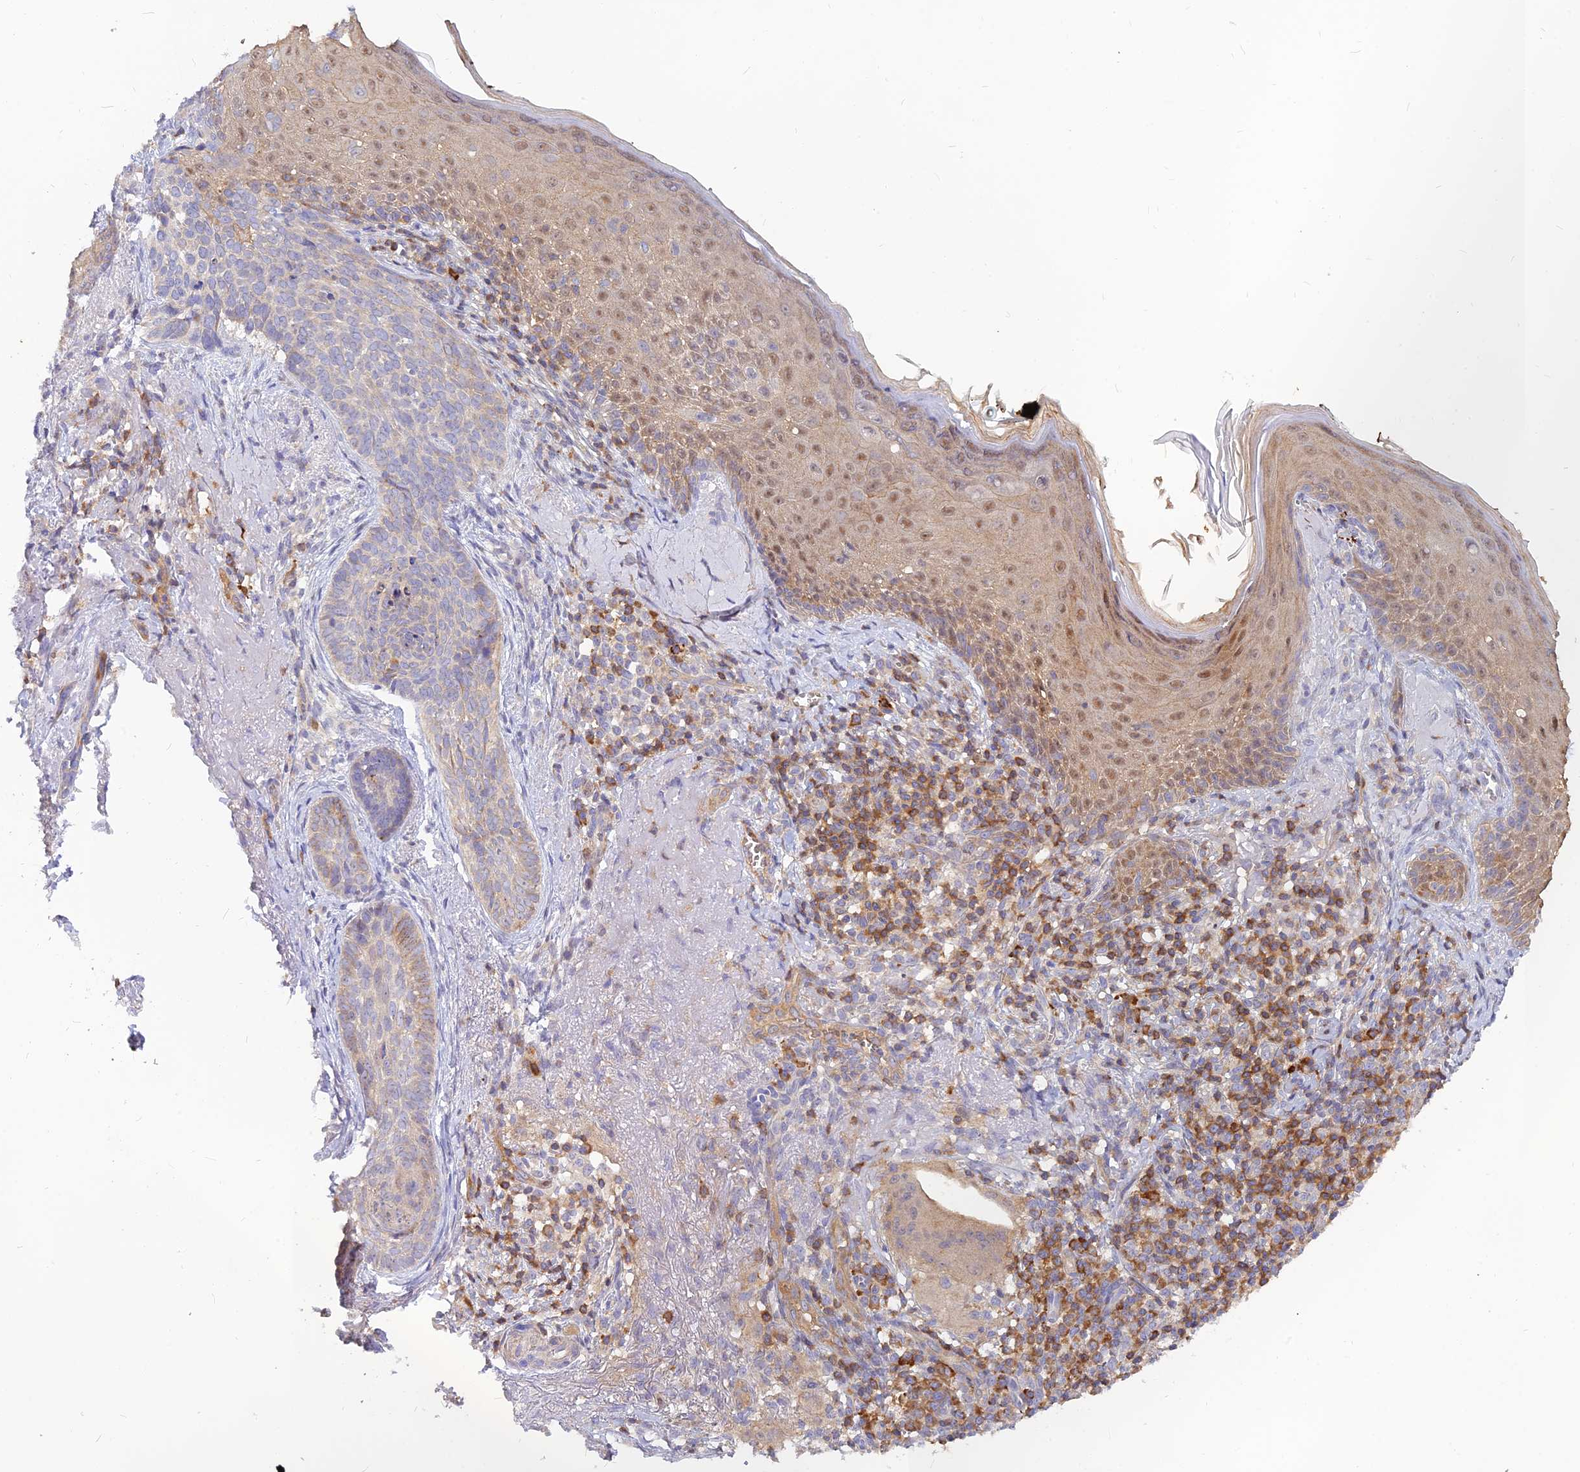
{"staining": {"intensity": "weak", "quantity": "<25%", "location": "cytoplasmic/membranous"}, "tissue": "skin cancer", "cell_type": "Tumor cells", "image_type": "cancer", "snomed": [{"axis": "morphology", "description": "Basal cell carcinoma"}, {"axis": "topography", "description": "Skin"}], "caption": "Photomicrograph shows no significant protein staining in tumor cells of skin cancer.", "gene": "DENND2D", "patient": {"sex": "female", "age": 76}}